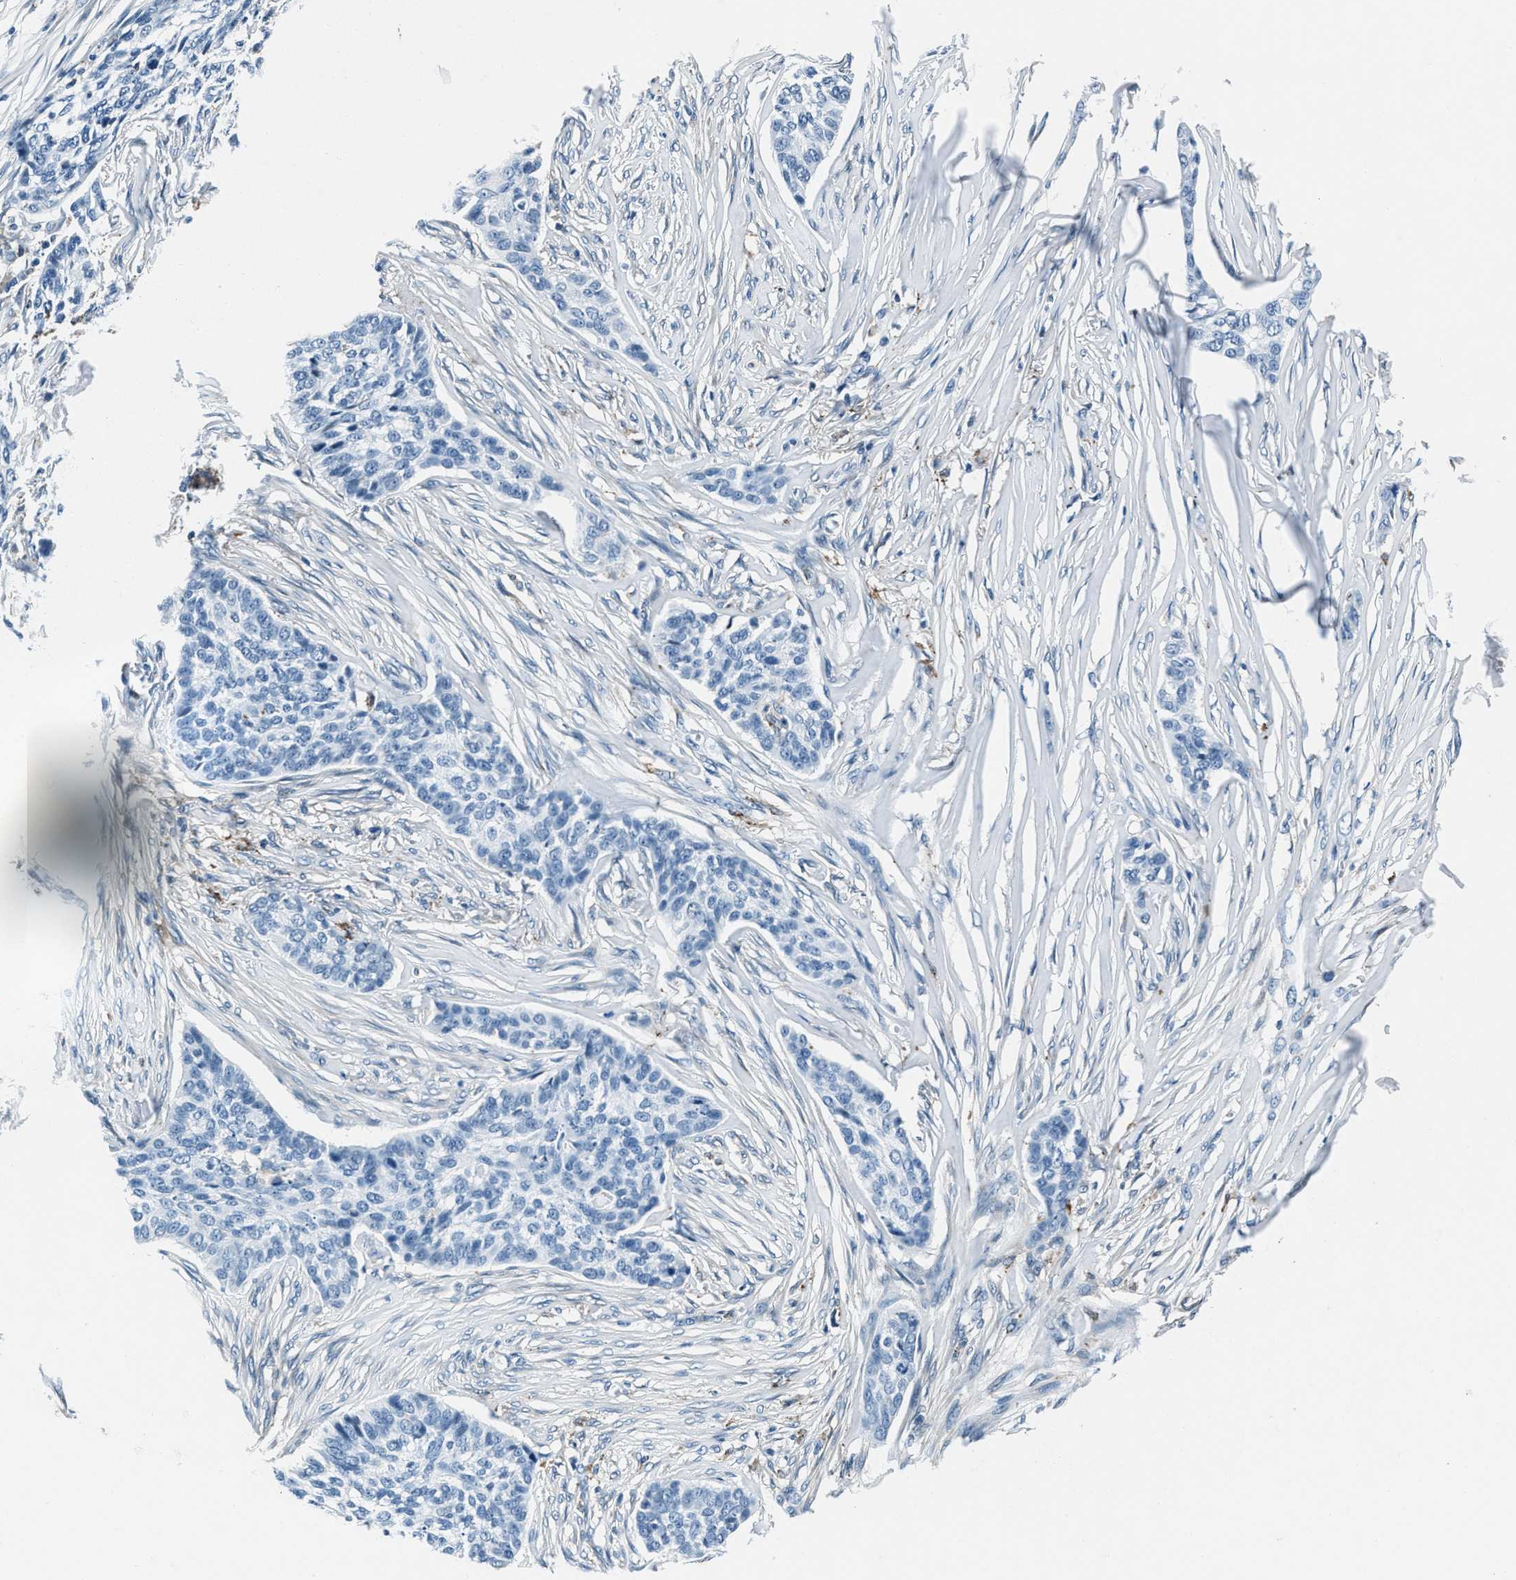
{"staining": {"intensity": "negative", "quantity": "none", "location": "none"}, "tissue": "skin cancer", "cell_type": "Tumor cells", "image_type": "cancer", "snomed": [{"axis": "morphology", "description": "Basal cell carcinoma"}, {"axis": "topography", "description": "Skin"}], "caption": "IHC of skin cancer shows no staining in tumor cells.", "gene": "PTPDC1", "patient": {"sex": "male", "age": 85}}